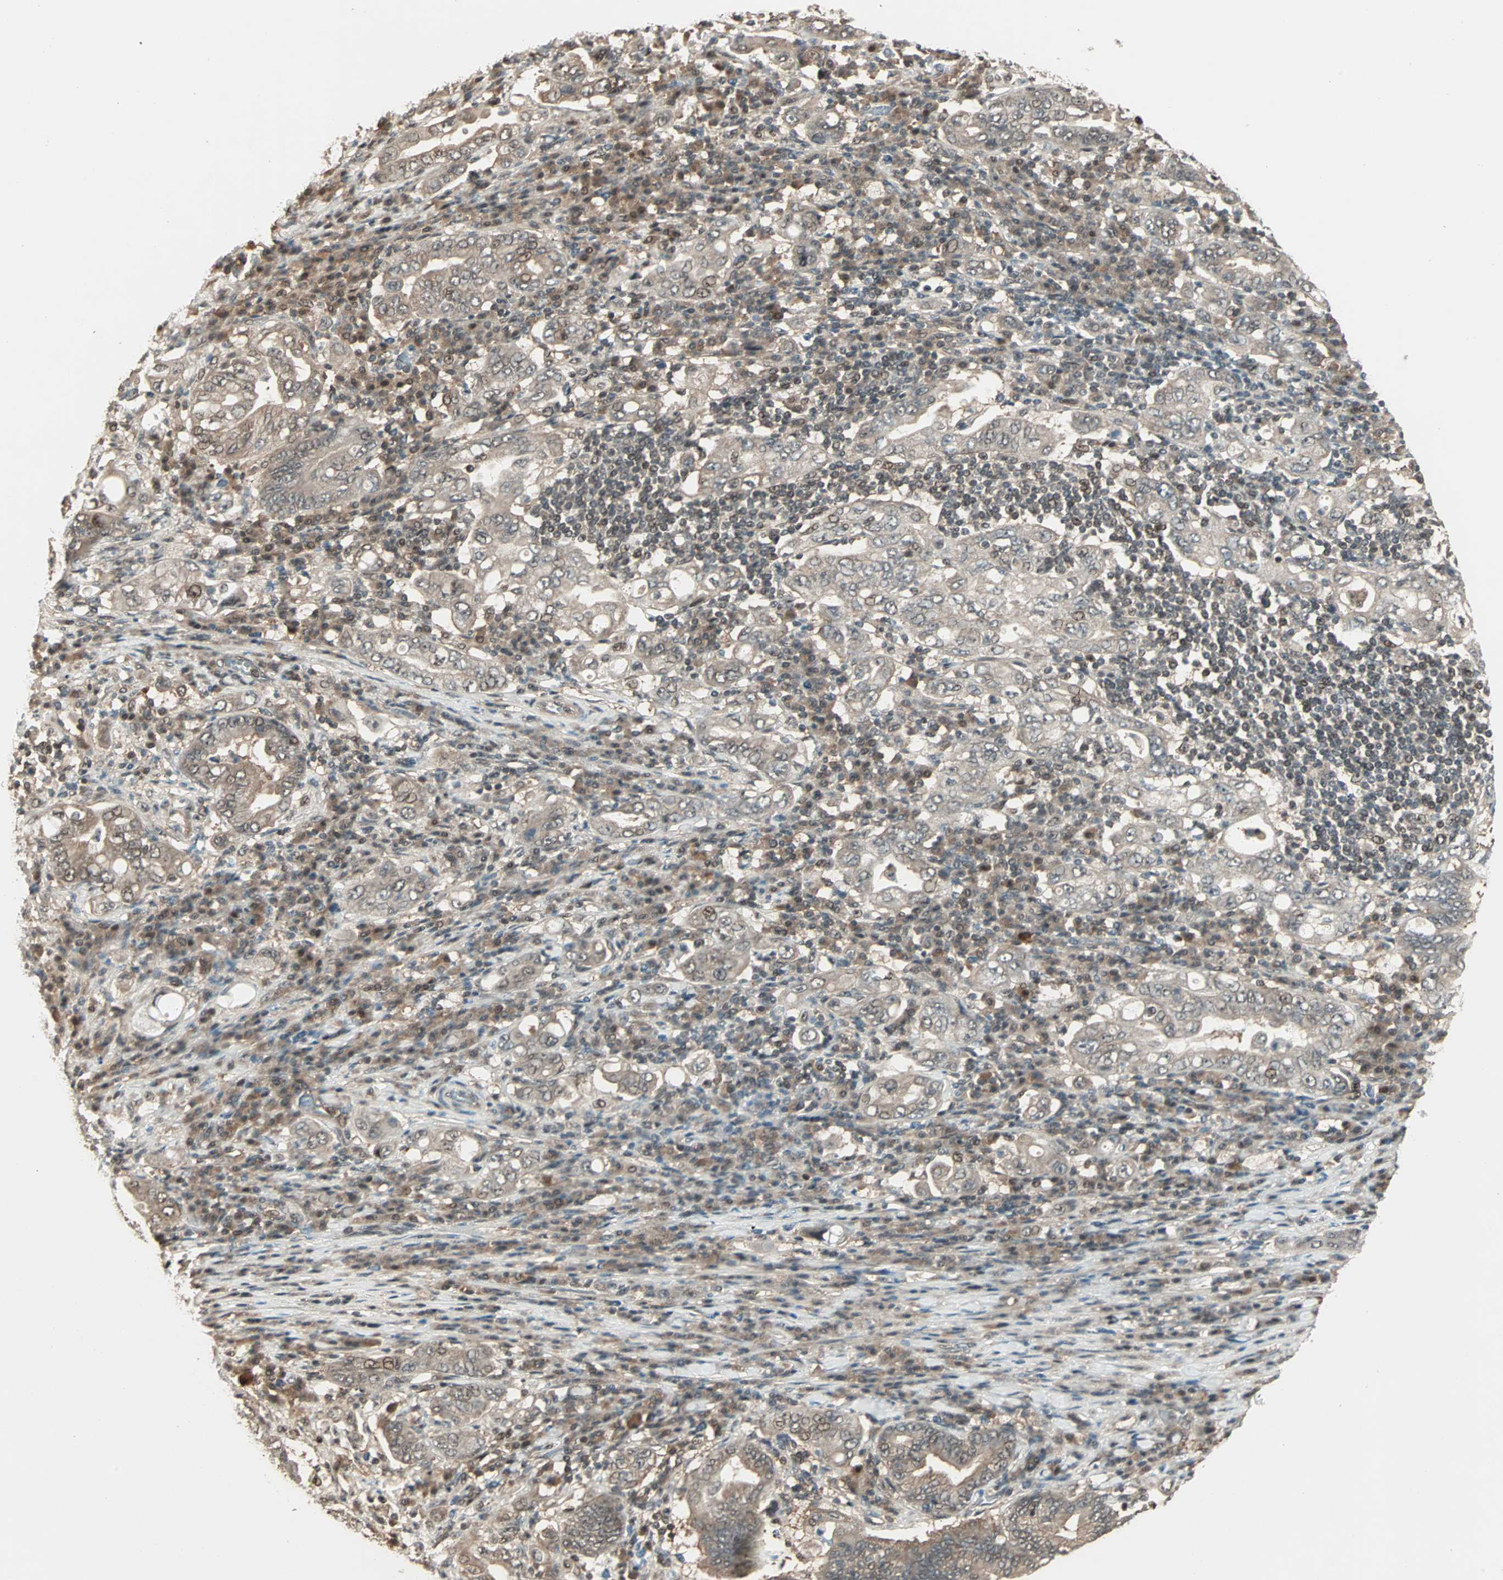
{"staining": {"intensity": "moderate", "quantity": "25%-75%", "location": "cytoplasmic/membranous,nuclear"}, "tissue": "stomach cancer", "cell_type": "Tumor cells", "image_type": "cancer", "snomed": [{"axis": "morphology", "description": "Normal tissue, NOS"}, {"axis": "morphology", "description": "Adenocarcinoma, NOS"}, {"axis": "topography", "description": "Esophagus"}, {"axis": "topography", "description": "Stomach, upper"}, {"axis": "topography", "description": "Peripheral nerve tissue"}], "caption": "Tumor cells display medium levels of moderate cytoplasmic/membranous and nuclear expression in about 25%-75% of cells in stomach cancer.", "gene": "ZNF701", "patient": {"sex": "male", "age": 62}}